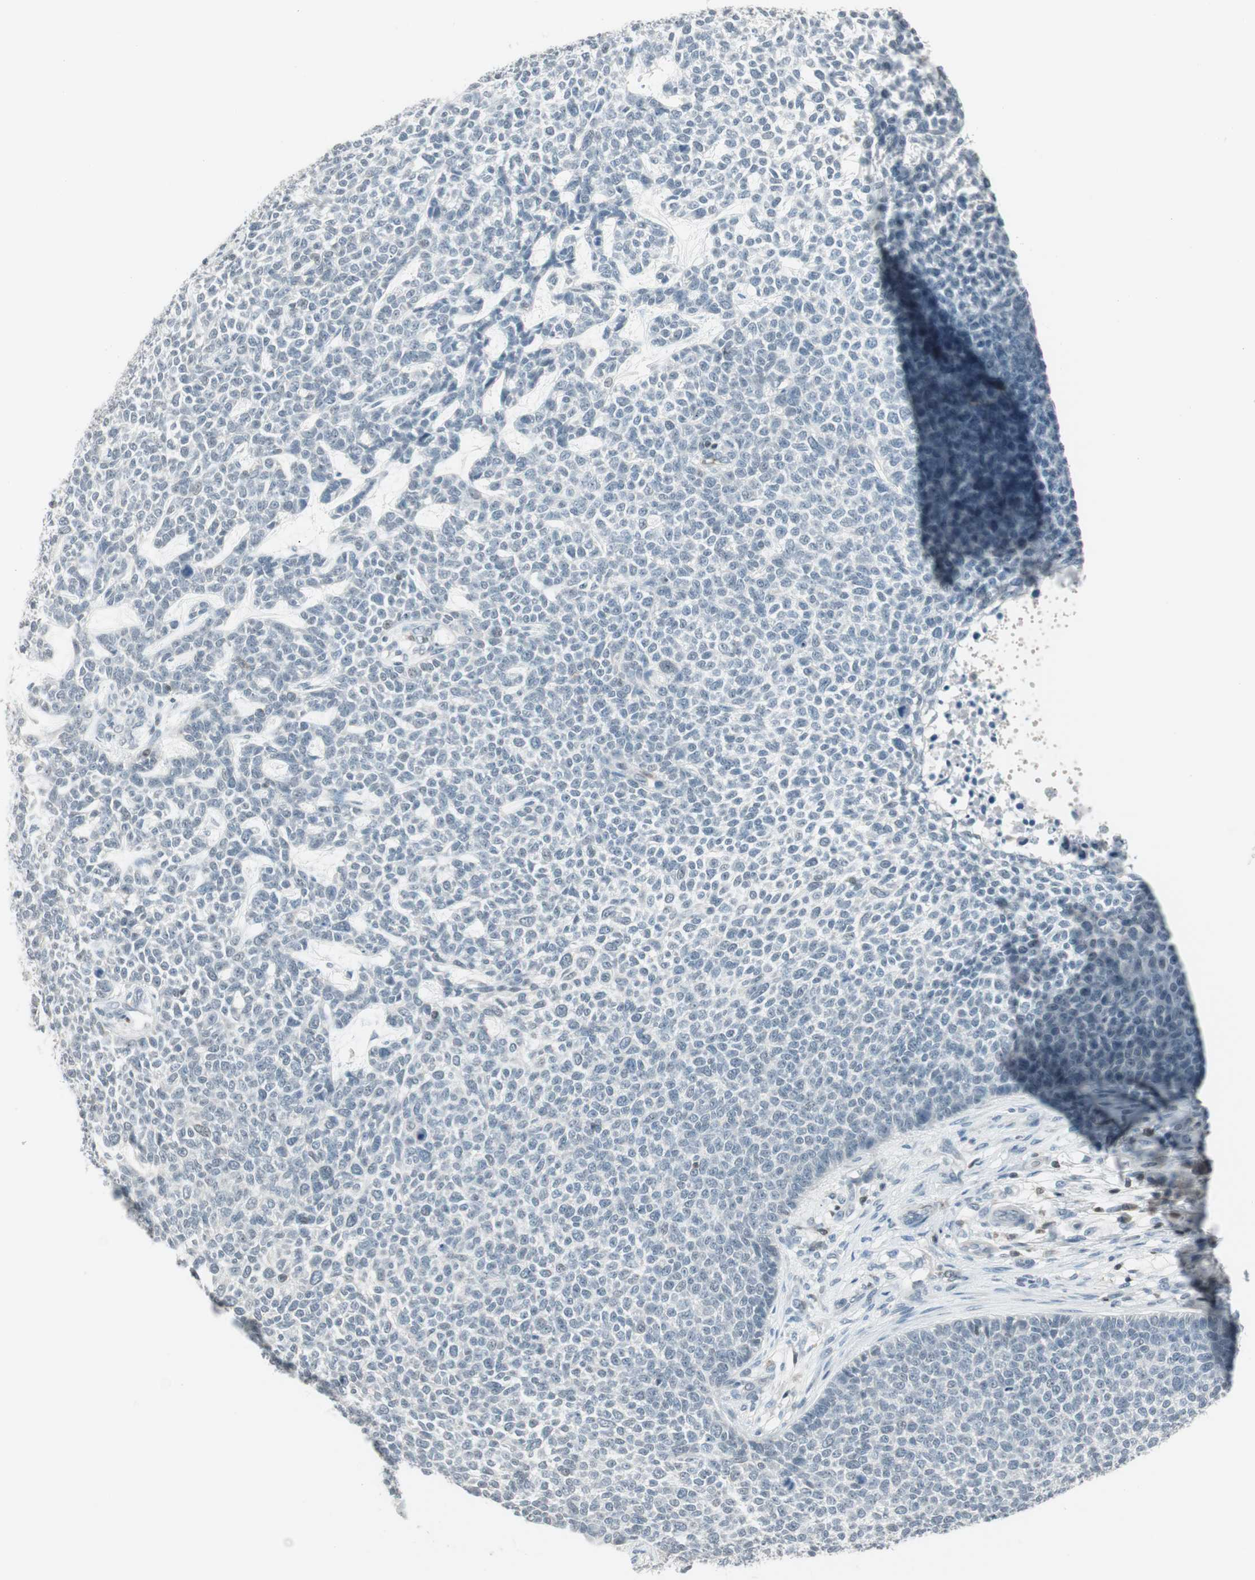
{"staining": {"intensity": "negative", "quantity": "none", "location": "none"}, "tissue": "skin cancer", "cell_type": "Tumor cells", "image_type": "cancer", "snomed": [{"axis": "morphology", "description": "Basal cell carcinoma"}, {"axis": "topography", "description": "Skin"}], "caption": "Immunohistochemistry (IHC) micrograph of human skin cancer (basal cell carcinoma) stained for a protein (brown), which displays no expression in tumor cells.", "gene": "MAP4K1", "patient": {"sex": "female", "age": 84}}